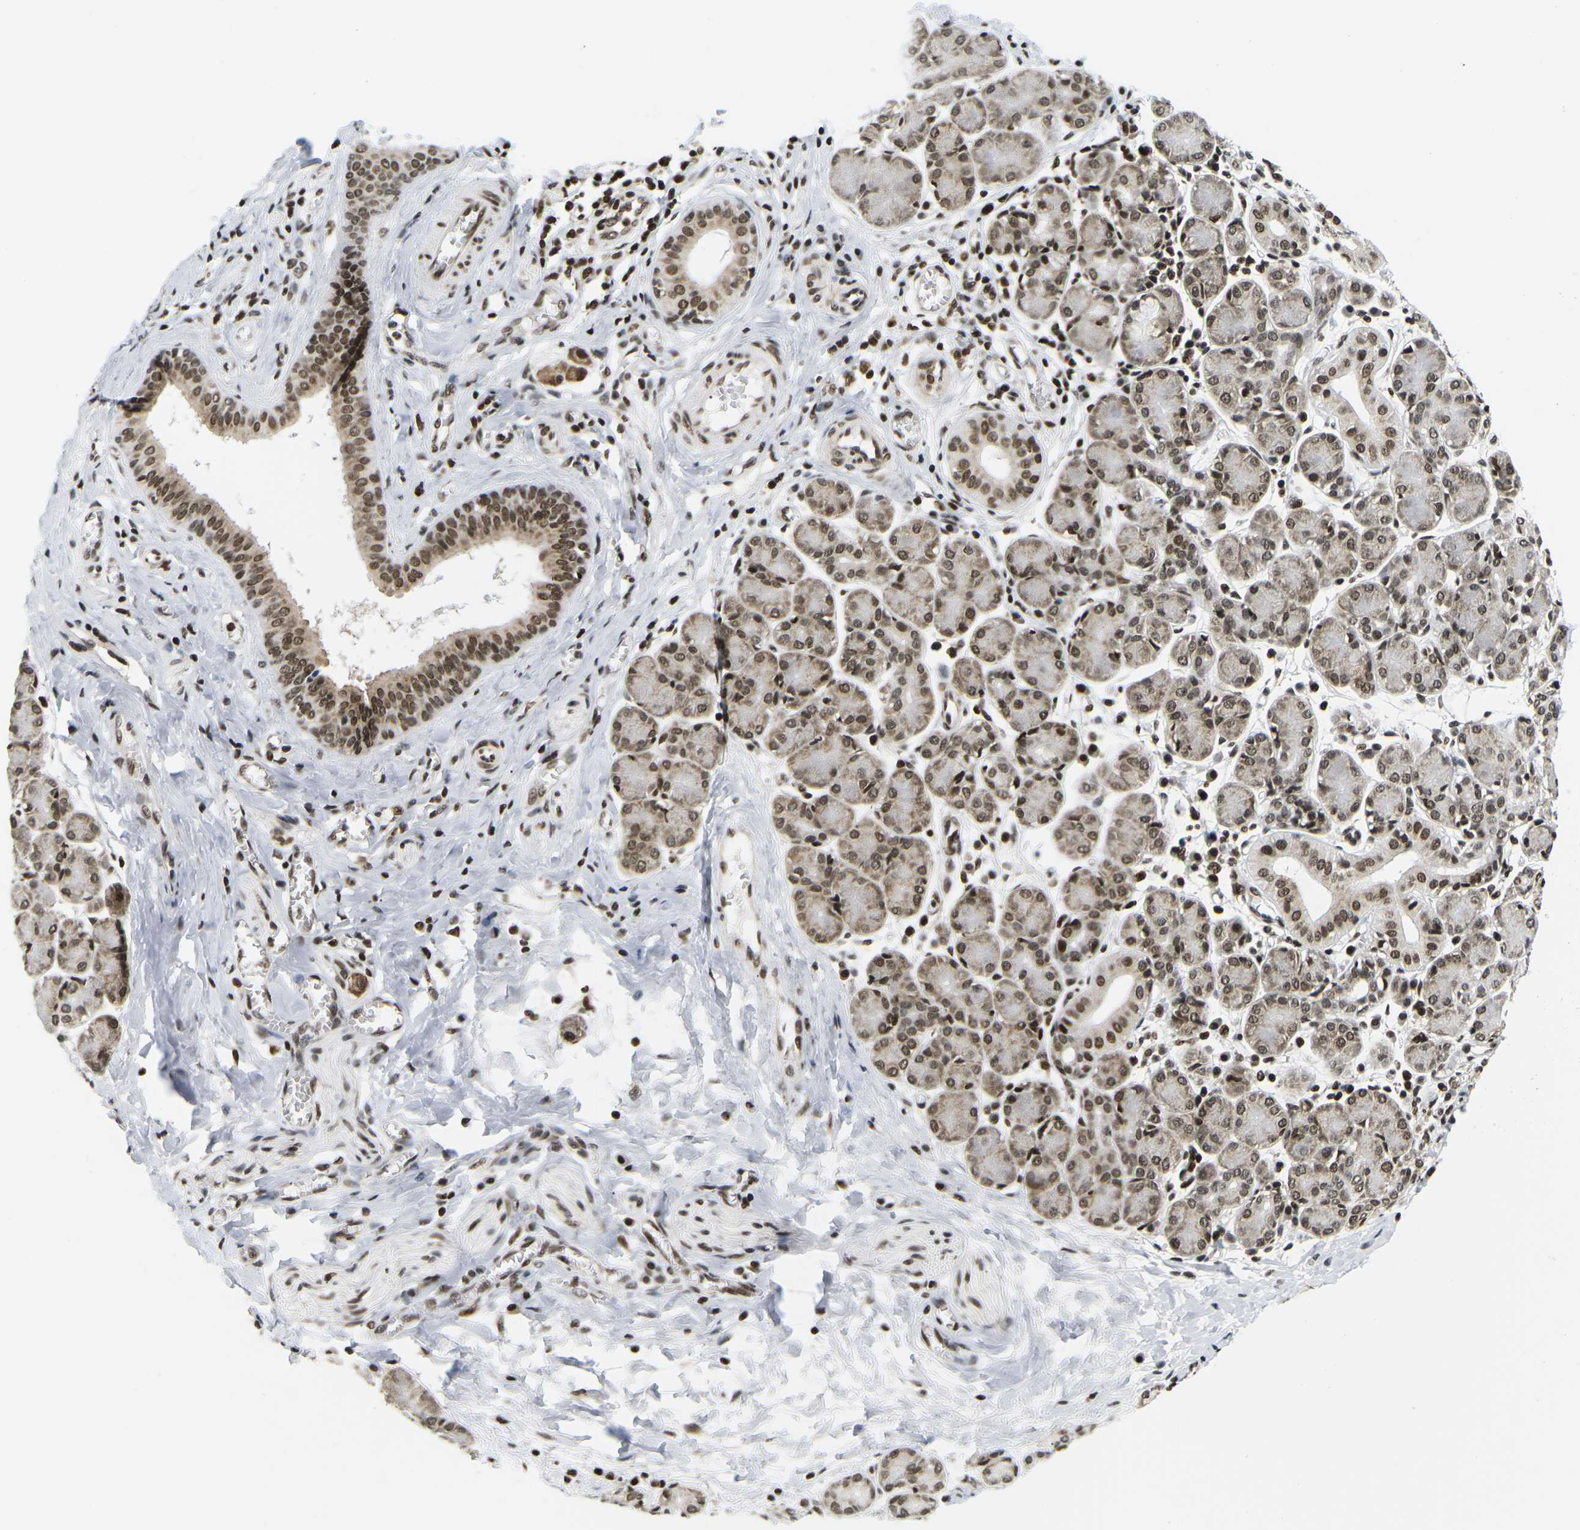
{"staining": {"intensity": "strong", "quantity": ">75%", "location": "cytoplasmic/membranous,nuclear"}, "tissue": "salivary gland", "cell_type": "Glandular cells", "image_type": "normal", "snomed": [{"axis": "morphology", "description": "Normal tissue, NOS"}, {"axis": "morphology", "description": "Inflammation, NOS"}, {"axis": "topography", "description": "Lymph node"}, {"axis": "topography", "description": "Salivary gland"}], "caption": "A histopathology image showing strong cytoplasmic/membranous,nuclear staining in approximately >75% of glandular cells in unremarkable salivary gland, as visualized by brown immunohistochemical staining.", "gene": "CELF1", "patient": {"sex": "male", "age": 3}}